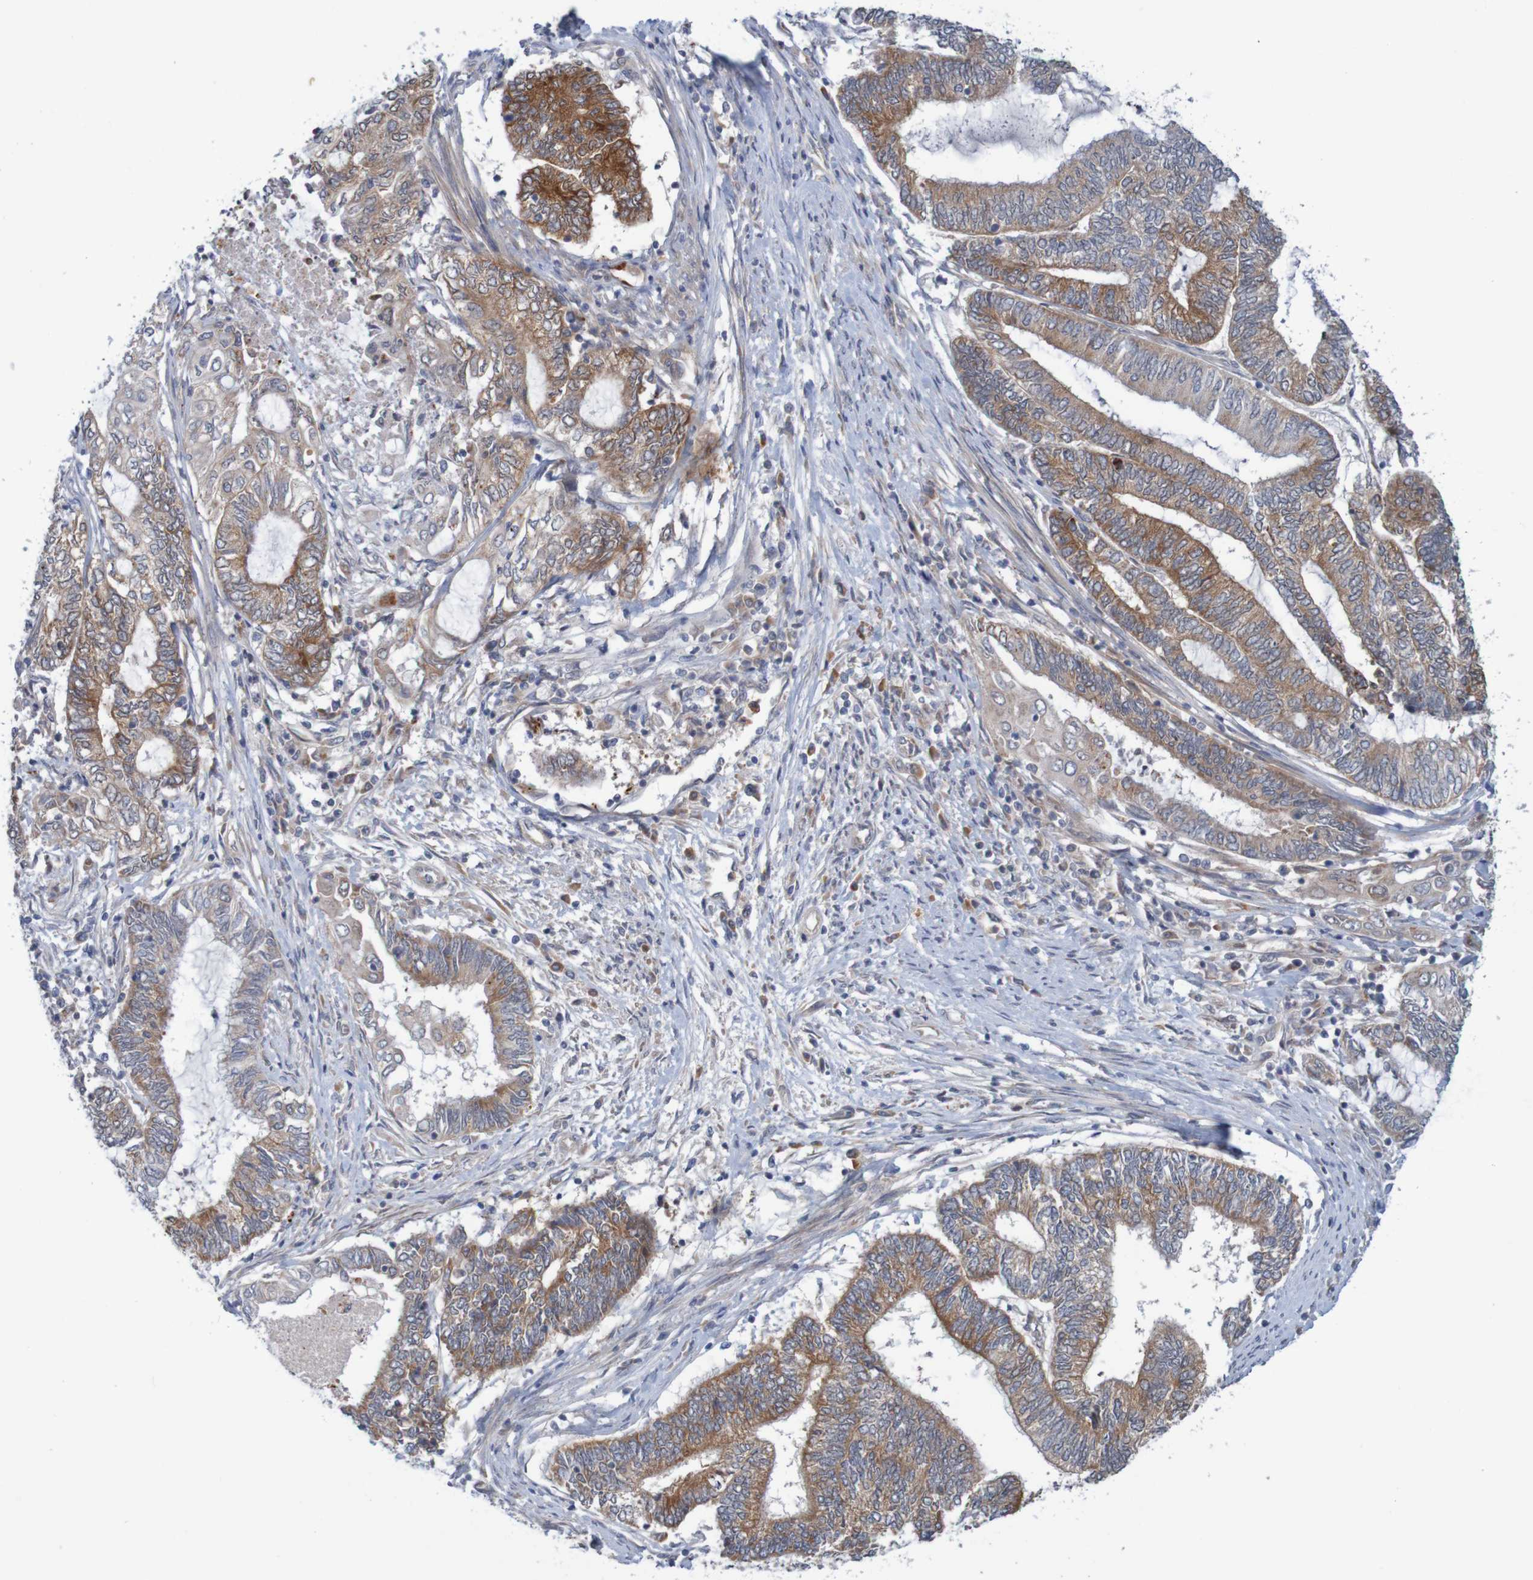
{"staining": {"intensity": "moderate", "quantity": ">75%", "location": "cytoplasmic/membranous"}, "tissue": "endometrial cancer", "cell_type": "Tumor cells", "image_type": "cancer", "snomed": [{"axis": "morphology", "description": "Adenocarcinoma, NOS"}, {"axis": "topography", "description": "Uterus"}, {"axis": "topography", "description": "Endometrium"}], "caption": "Human endometrial cancer stained with a protein marker exhibits moderate staining in tumor cells.", "gene": "NAV2", "patient": {"sex": "female", "age": 70}}